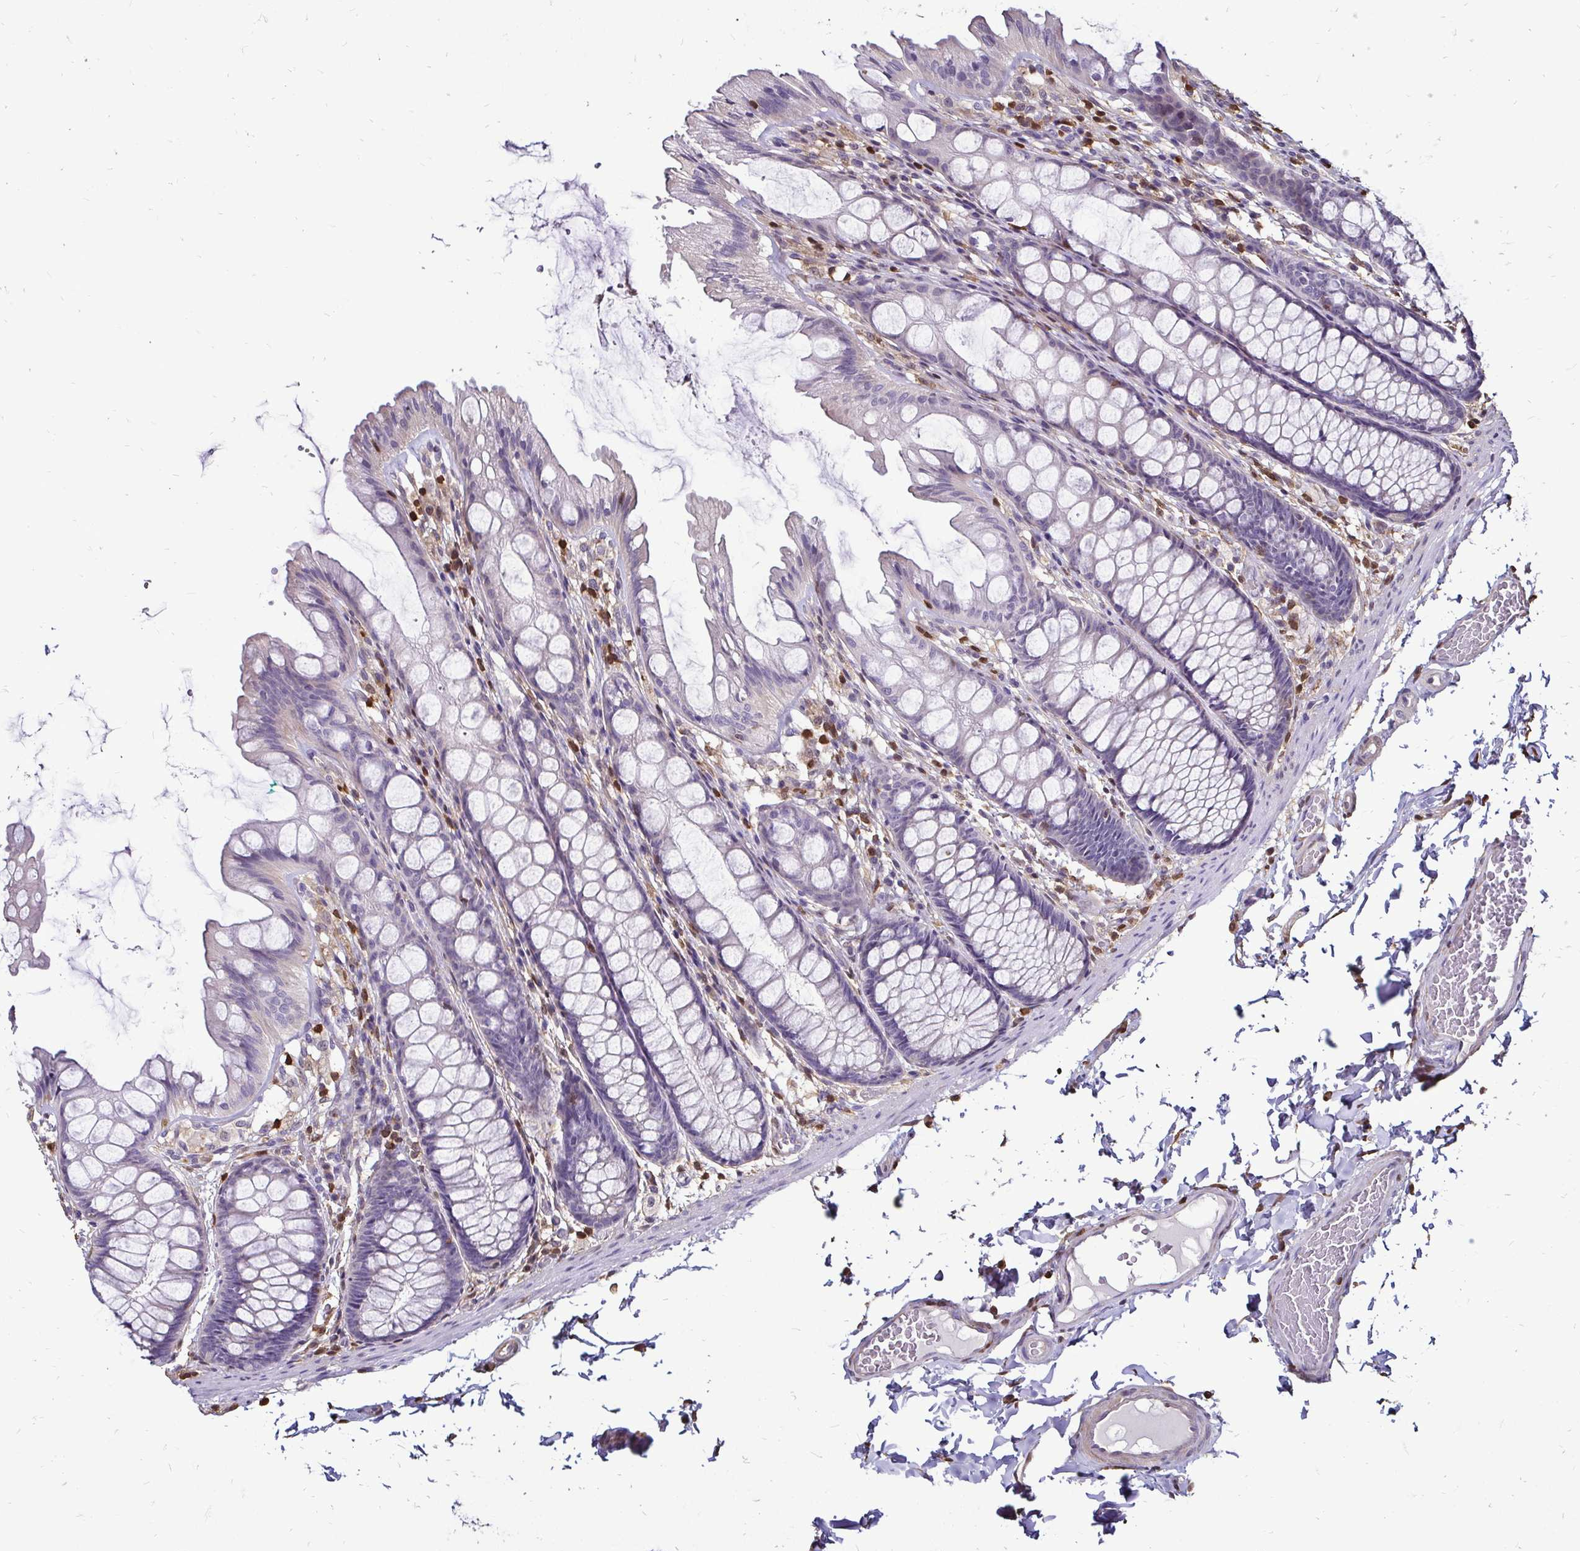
{"staining": {"intensity": "moderate", "quantity": "<25%", "location": "cytoplasmic/membranous"}, "tissue": "colon", "cell_type": "Endothelial cells", "image_type": "normal", "snomed": [{"axis": "morphology", "description": "Normal tissue, NOS"}, {"axis": "topography", "description": "Colon"}], "caption": "Moderate cytoplasmic/membranous protein staining is present in approximately <25% of endothelial cells in colon. (DAB = brown stain, brightfield microscopy at high magnification).", "gene": "ZFP1", "patient": {"sex": "male", "age": 47}}